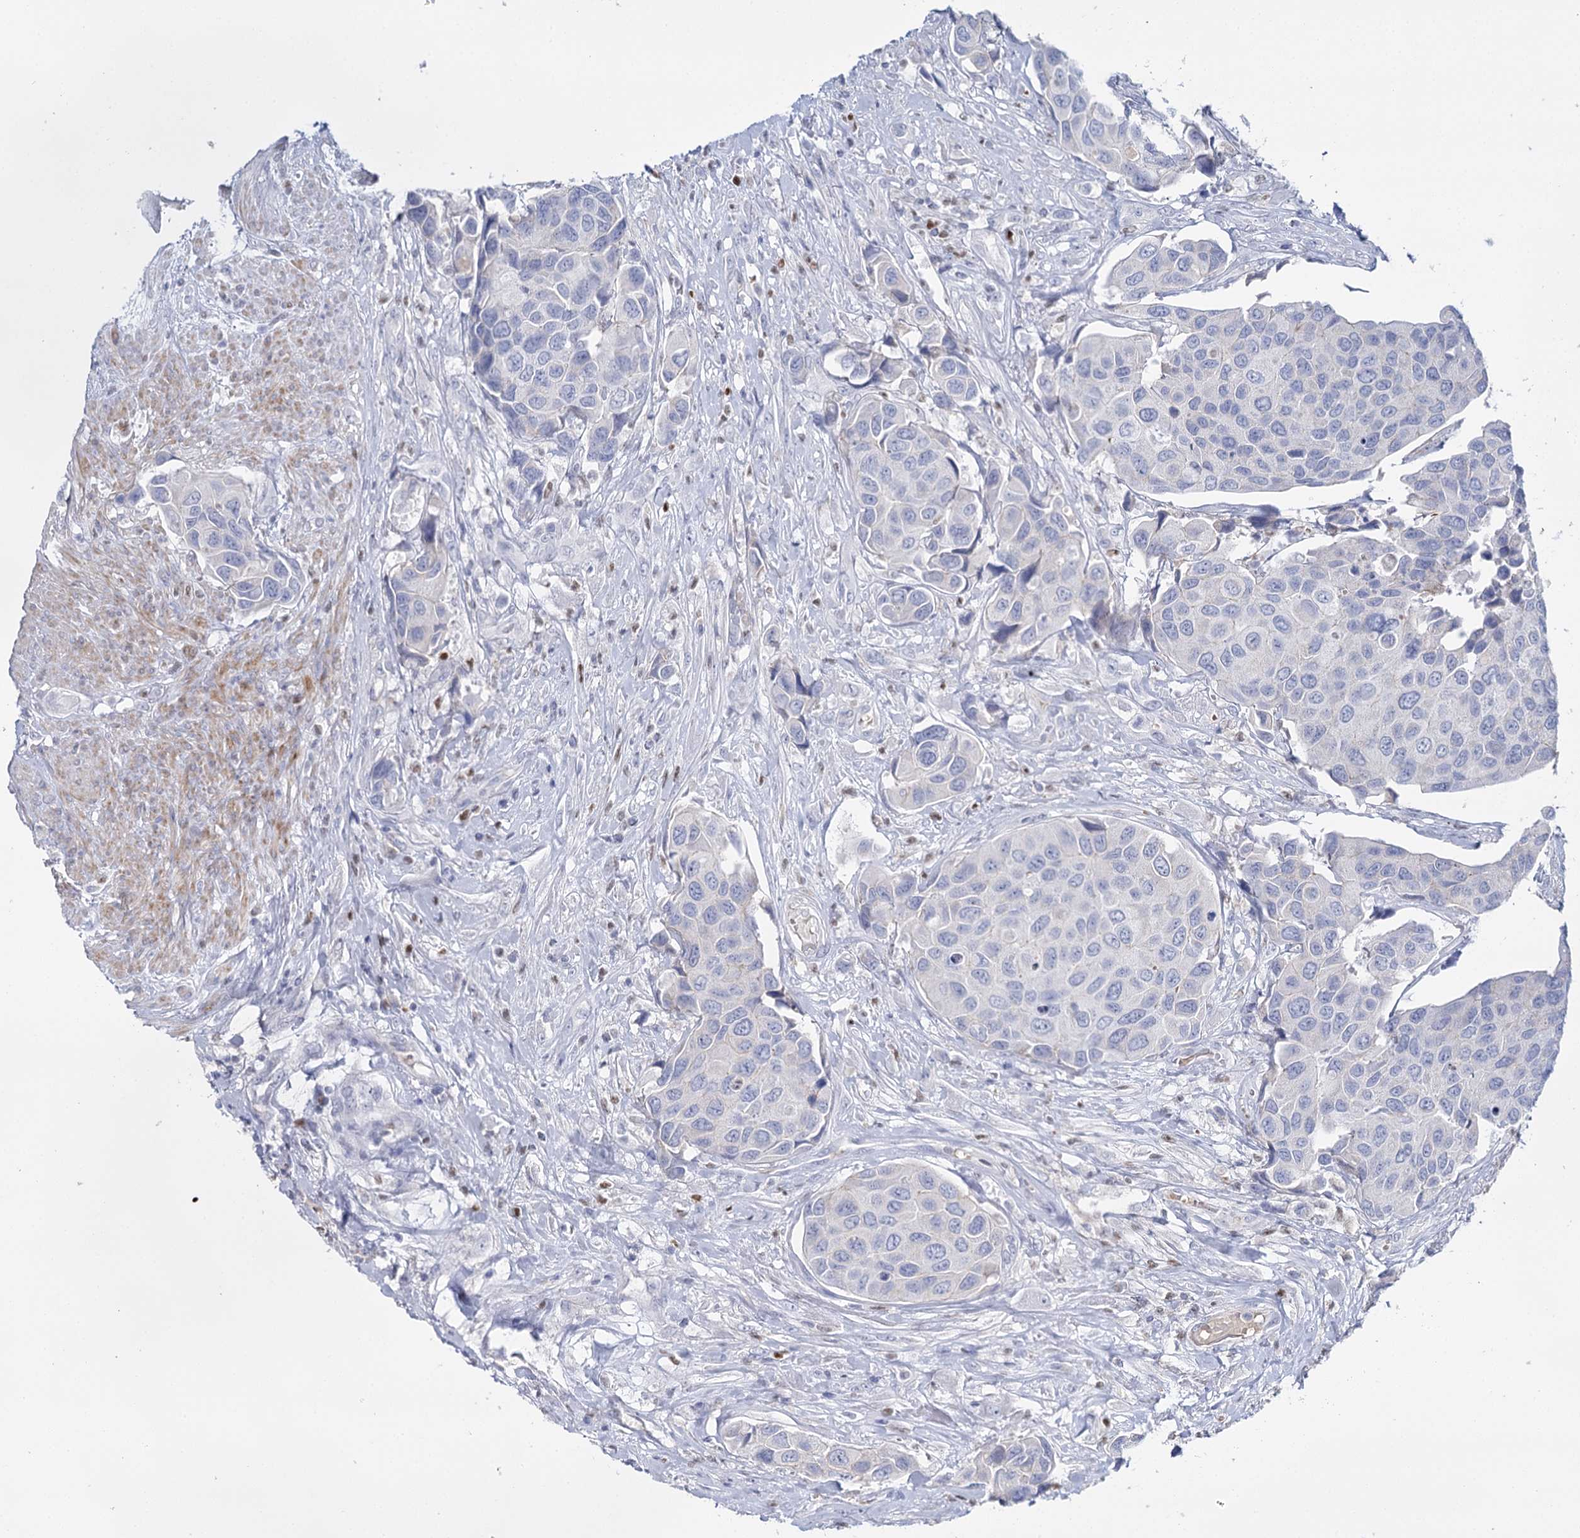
{"staining": {"intensity": "negative", "quantity": "none", "location": "none"}, "tissue": "urothelial cancer", "cell_type": "Tumor cells", "image_type": "cancer", "snomed": [{"axis": "morphology", "description": "Urothelial carcinoma, High grade"}, {"axis": "topography", "description": "Urinary bladder"}], "caption": "Tumor cells are negative for brown protein staining in urothelial carcinoma (high-grade). (DAB immunohistochemistry, high magnification).", "gene": "IGSF3", "patient": {"sex": "male", "age": 74}}